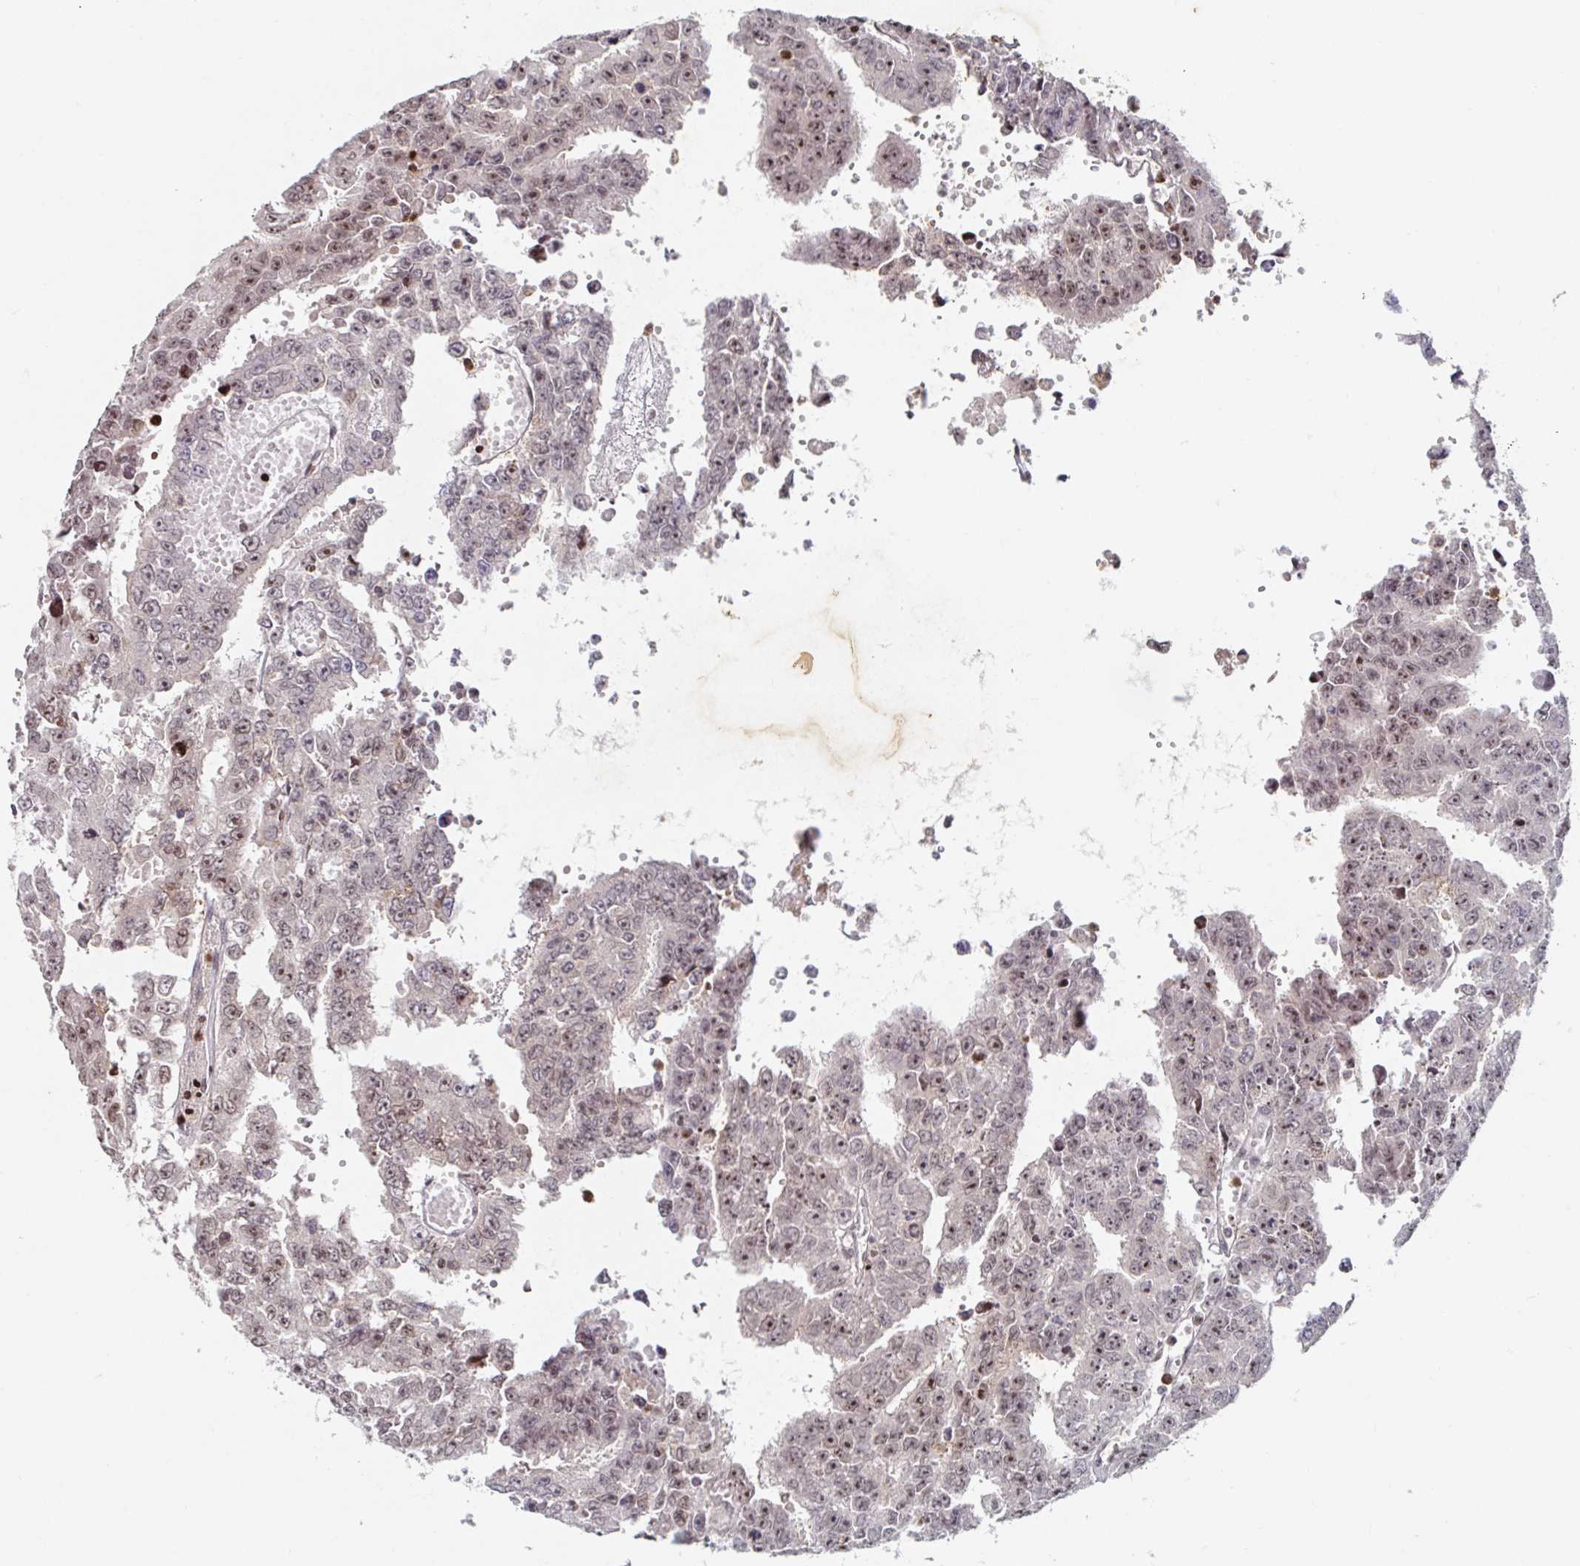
{"staining": {"intensity": "moderate", "quantity": ">75%", "location": "nuclear"}, "tissue": "testis cancer", "cell_type": "Tumor cells", "image_type": "cancer", "snomed": [{"axis": "morphology", "description": "Carcinoma, Embryonal, NOS"}, {"axis": "morphology", "description": "Teratoma, malignant, NOS"}, {"axis": "topography", "description": "Testis"}], "caption": "Human testis cancer (embryonal carcinoma) stained for a protein (brown) demonstrates moderate nuclear positive expression in approximately >75% of tumor cells.", "gene": "C19orf53", "patient": {"sex": "male", "age": 24}}